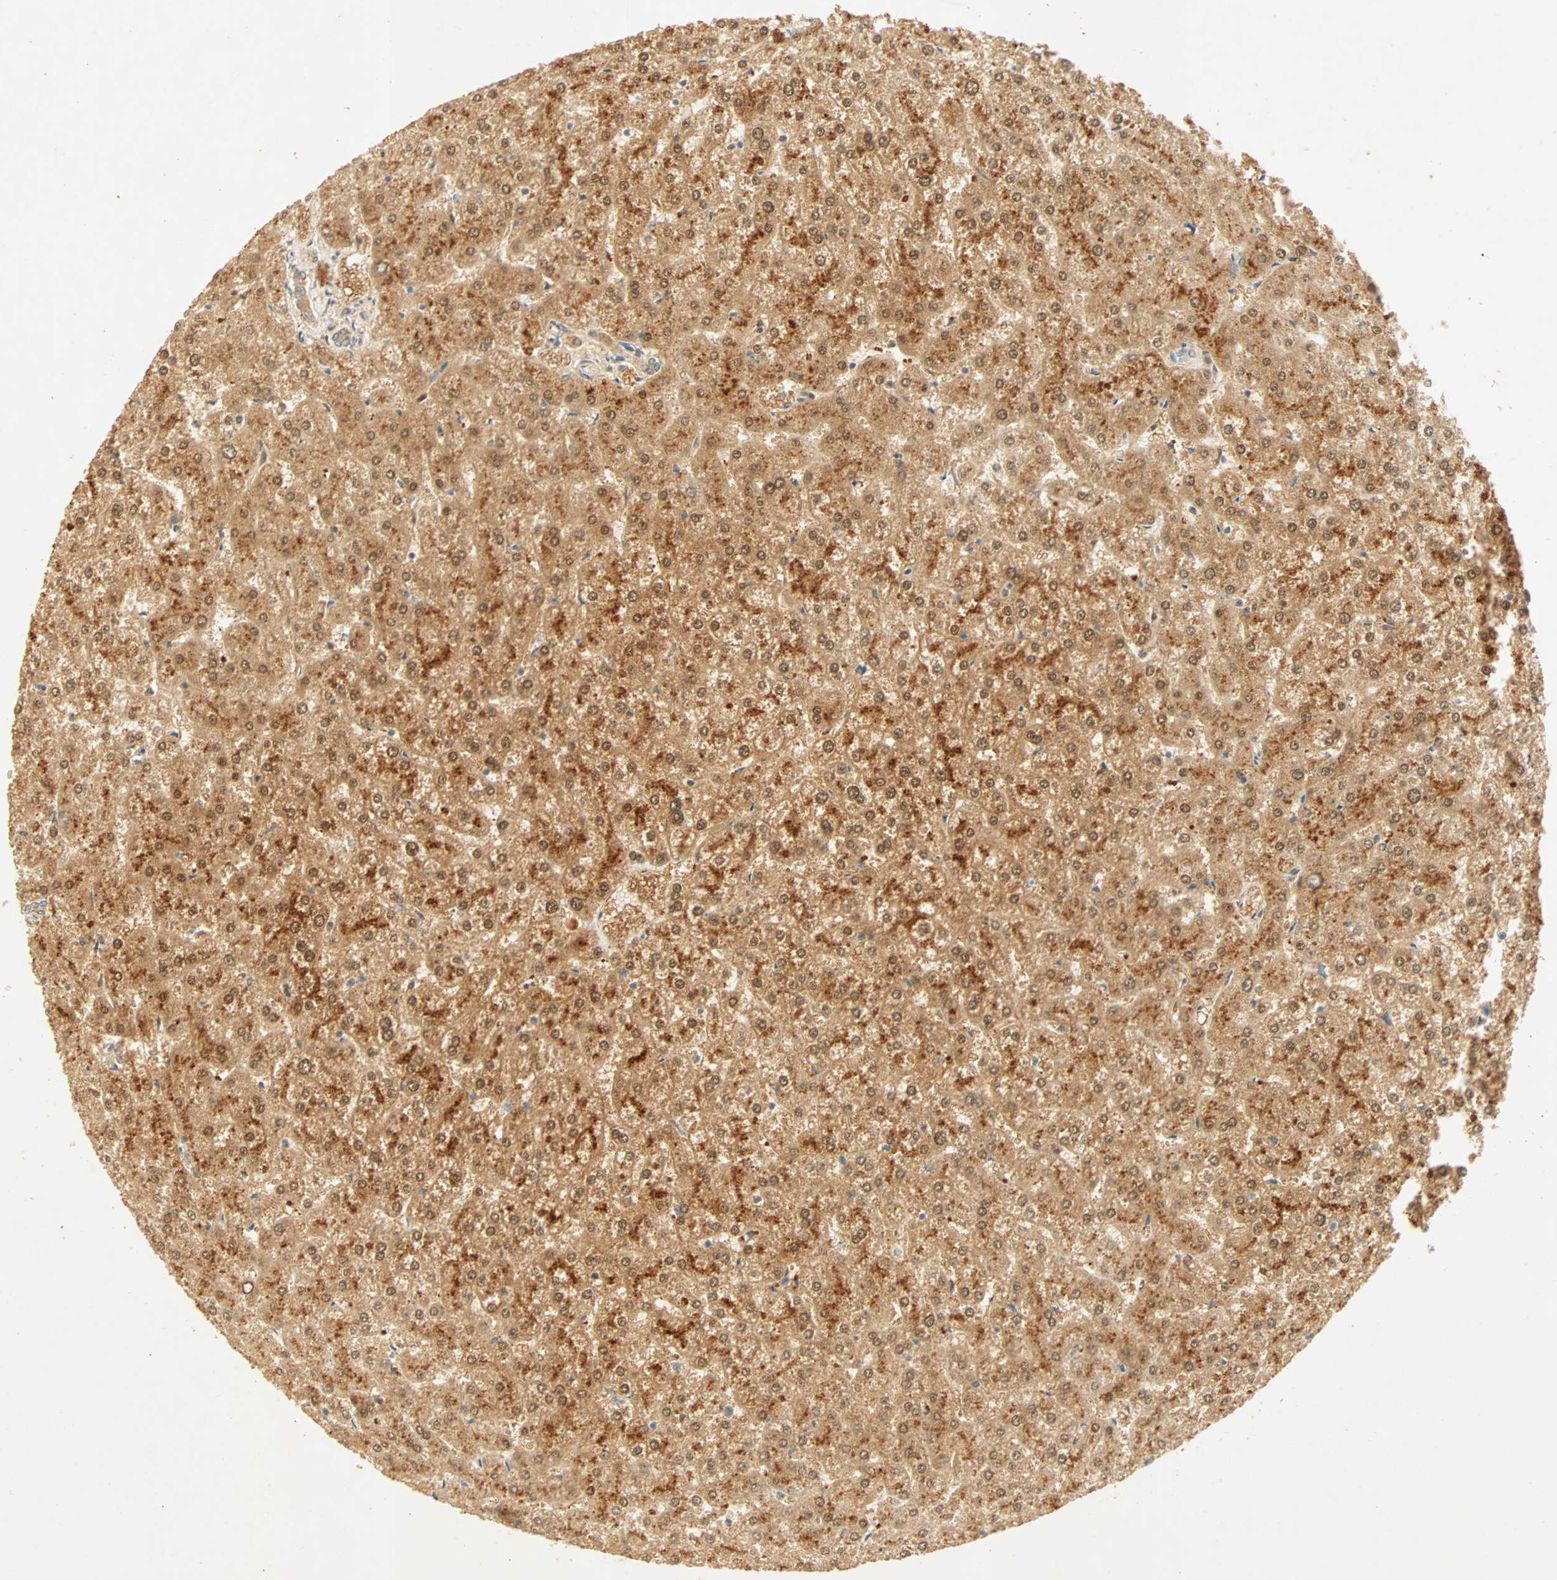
{"staining": {"intensity": "weak", "quantity": "25%-75%", "location": "cytoplasmic/membranous"}, "tissue": "liver", "cell_type": "Cholangiocytes", "image_type": "normal", "snomed": [{"axis": "morphology", "description": "Normal tissue, NOS"}, {"axis": "topography", "description": "Liver"}], "caption": "This image demonstrates immunohistochemistry staining of normal liver, with low weak cytoplasmic/membranous staining in approximately 25%-75% of cholangiocytes.", "gene": "SELENBP1", "patient": {"sex": "female", "age": 32}}